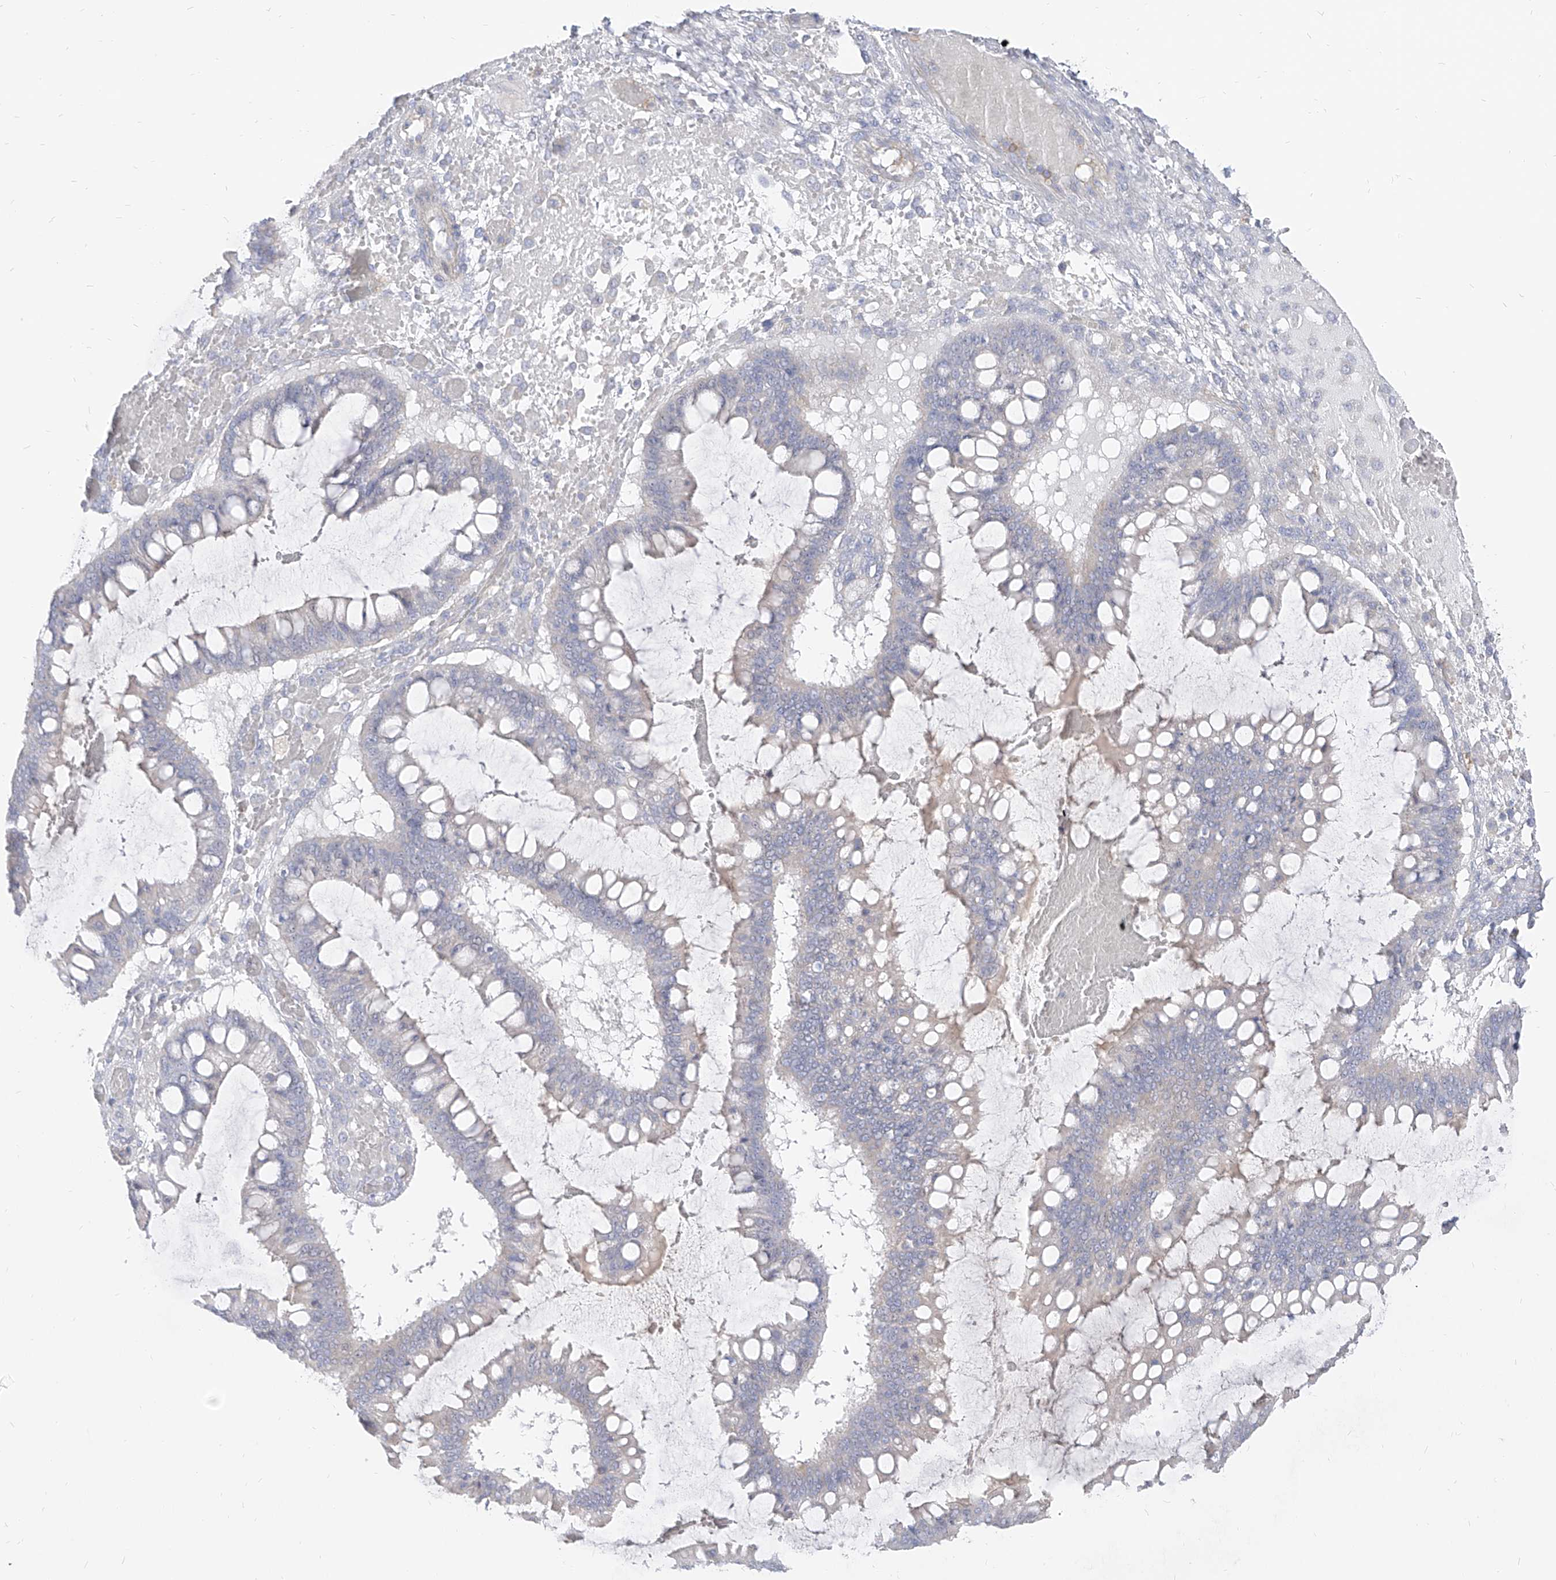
{"staining": {"intensity": "negative", "quantity": "none", "location": "none"}, "tissue": "ovarian cancer", "cell_type": "Tumor cells", "image_type": "cancer", "snomed": [{"axis": "morphology", "description": "Cystadenocarcinoma, mucinous, NOS"}, {"axis": "topography", "description": "Ovary"}], "caption": "Human ovarian cancer (mucinous cystadenocarcinoma) stained for a protein using immunohistochemistry (IHC) displays no positivity in tumor cells.", "gene": "RBFOX3", "patient": {"sex": "female", "age": 73}}